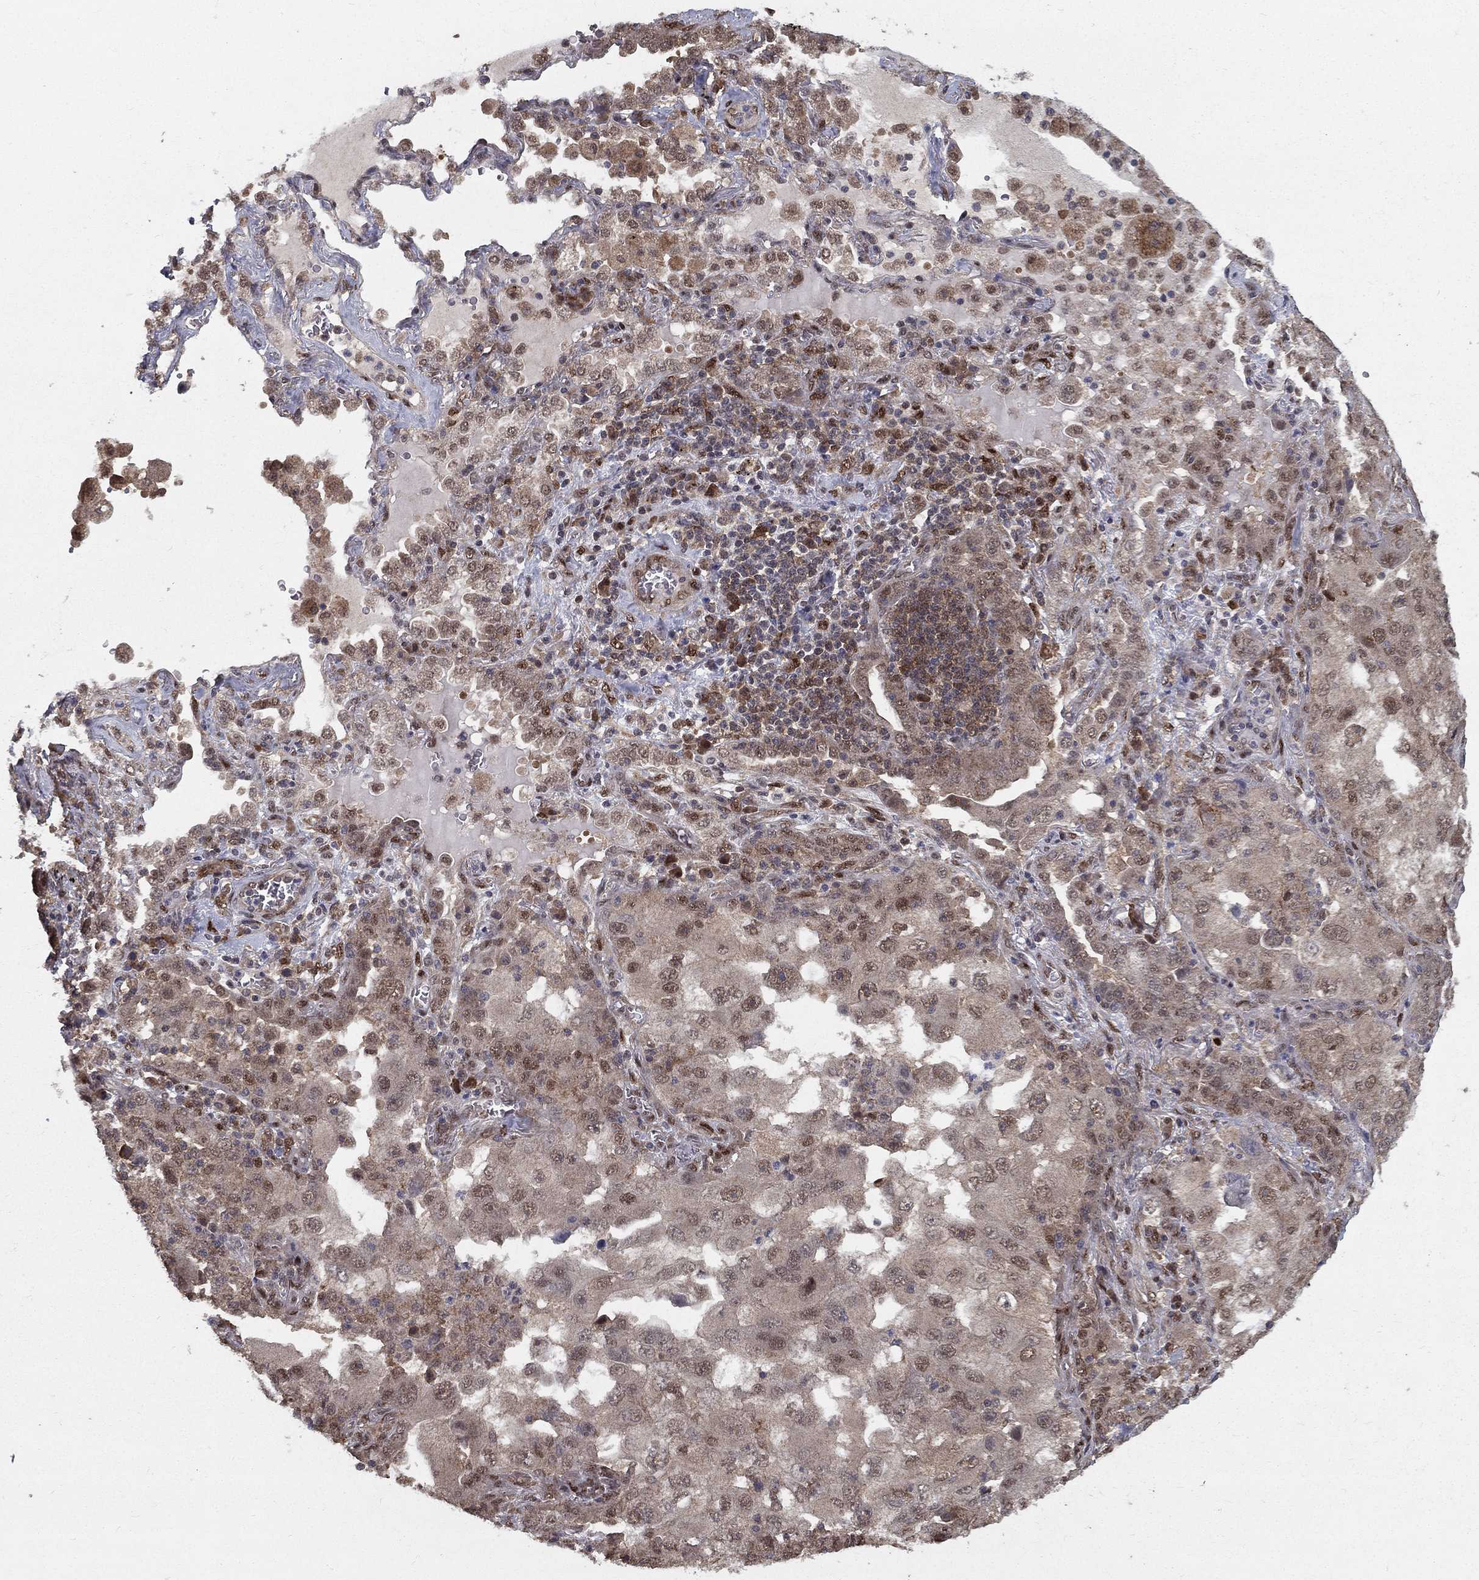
{"staining": {"intensity": "moderate", "quantity": "<25%", "location": "nuclear"}, "tissue": "lung cancer", "cell_type": "Tumor cells", "image_type": "cancer", "snomed": [{"axis": "morphology", "description": "Adenocarcinoma, NOS"}, {"axis": "topography", "description": "Lung"}], "caption": "A photomicrograph showing moderate nuclear positivity in about <25% of tumor cells in adenocarcinoma (lung), as visualized by brown immunohistochemical staining.", "gene": "CARM1", "patient": {"sex": "female", "age": 61}}